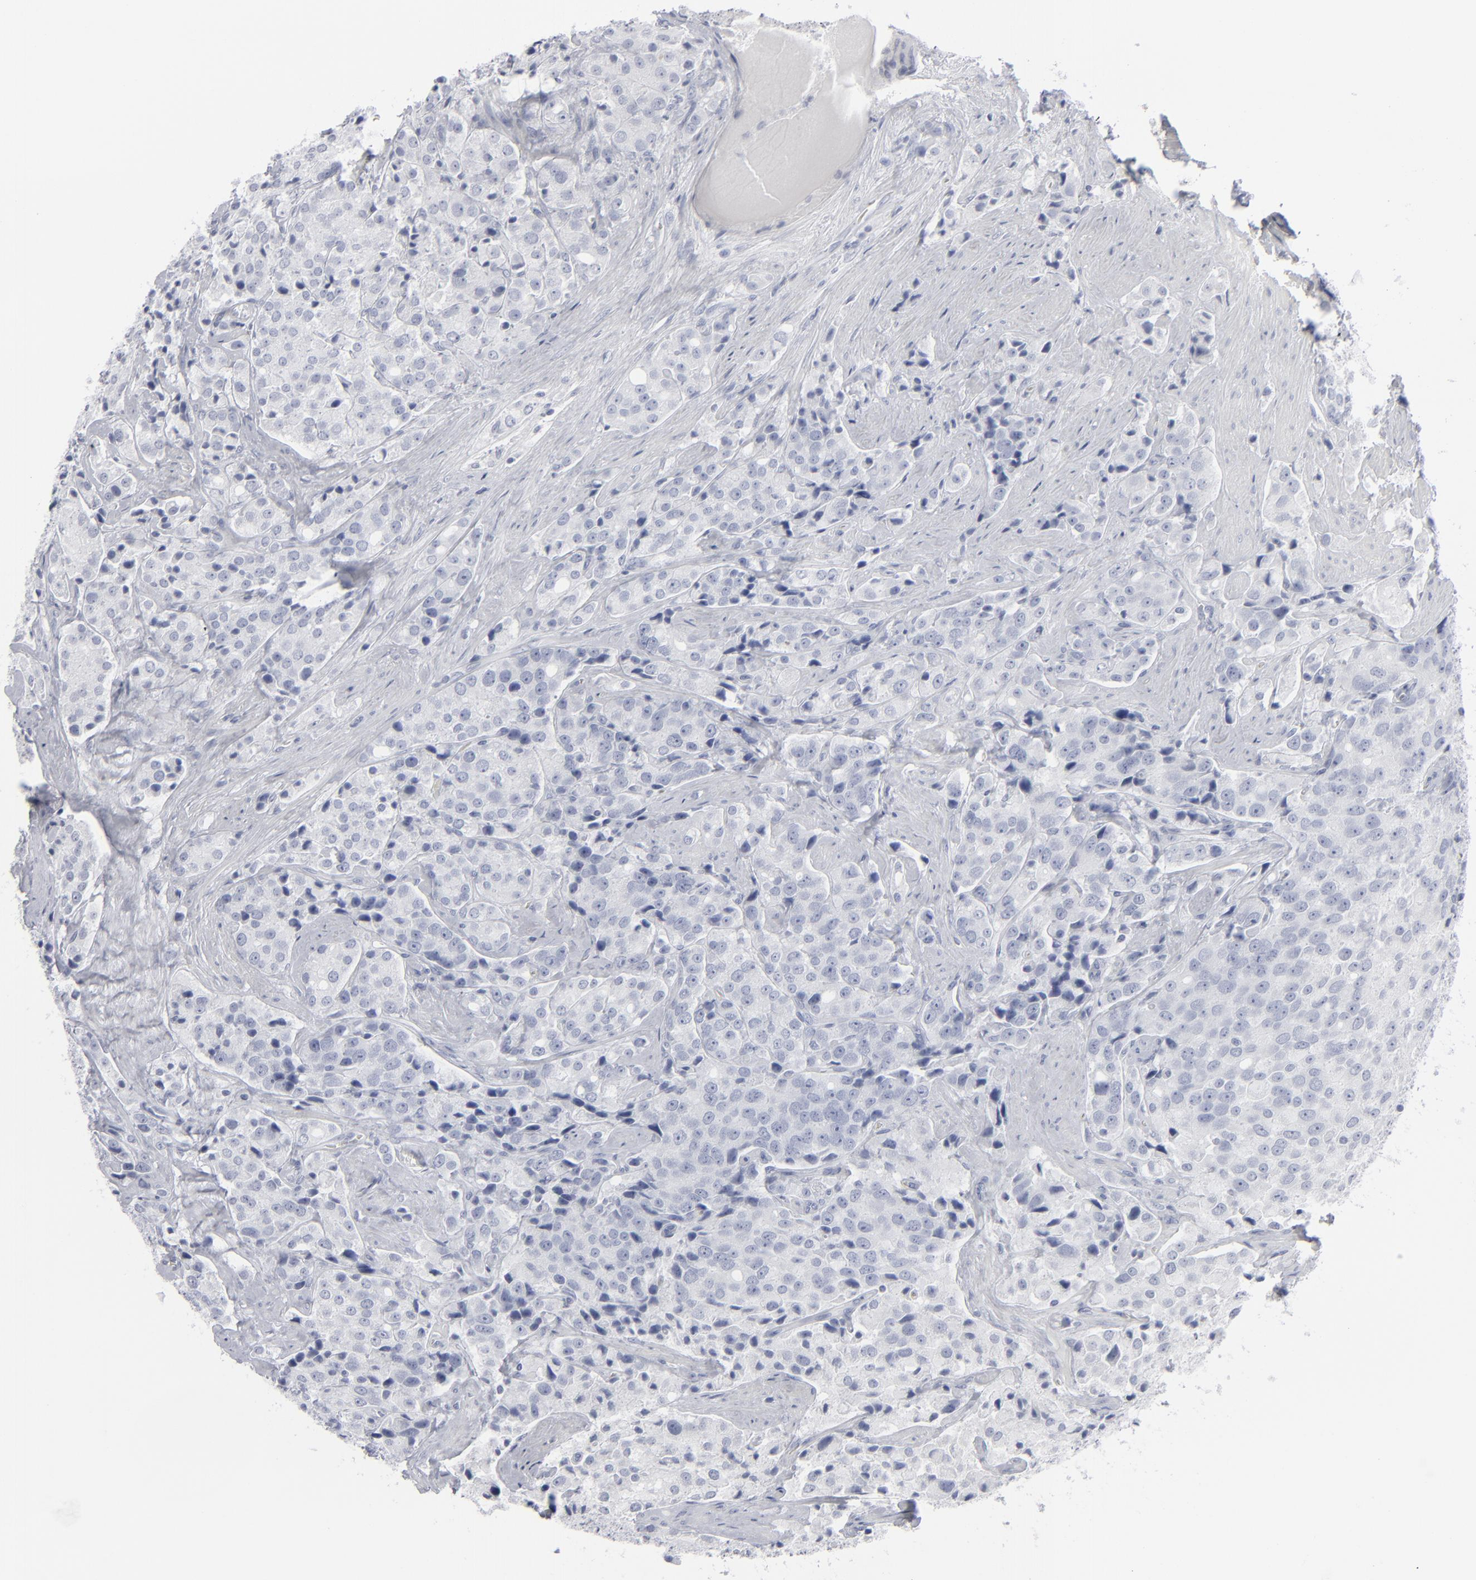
{"staining": {"intensity": "negative", "quantity": "none", "location": "none"}, "tissue": "prostate cancer", "cell_type": "Tumor cells", "image_type": "cancer", "snomed": [{"axis": "morphology", "description": "Adenocarcinoma, Medium grade"}, {"axis": "topography", "description": "Prostate"}], "caption": "There is no significant expression in tumor cells of prostate medium-grade adenocarcinoma. (Immunohistochemistry, brightfield microscopy, high magnification).", "gene": "MSLN", "patient": {"sex": "male", "age": 70}}